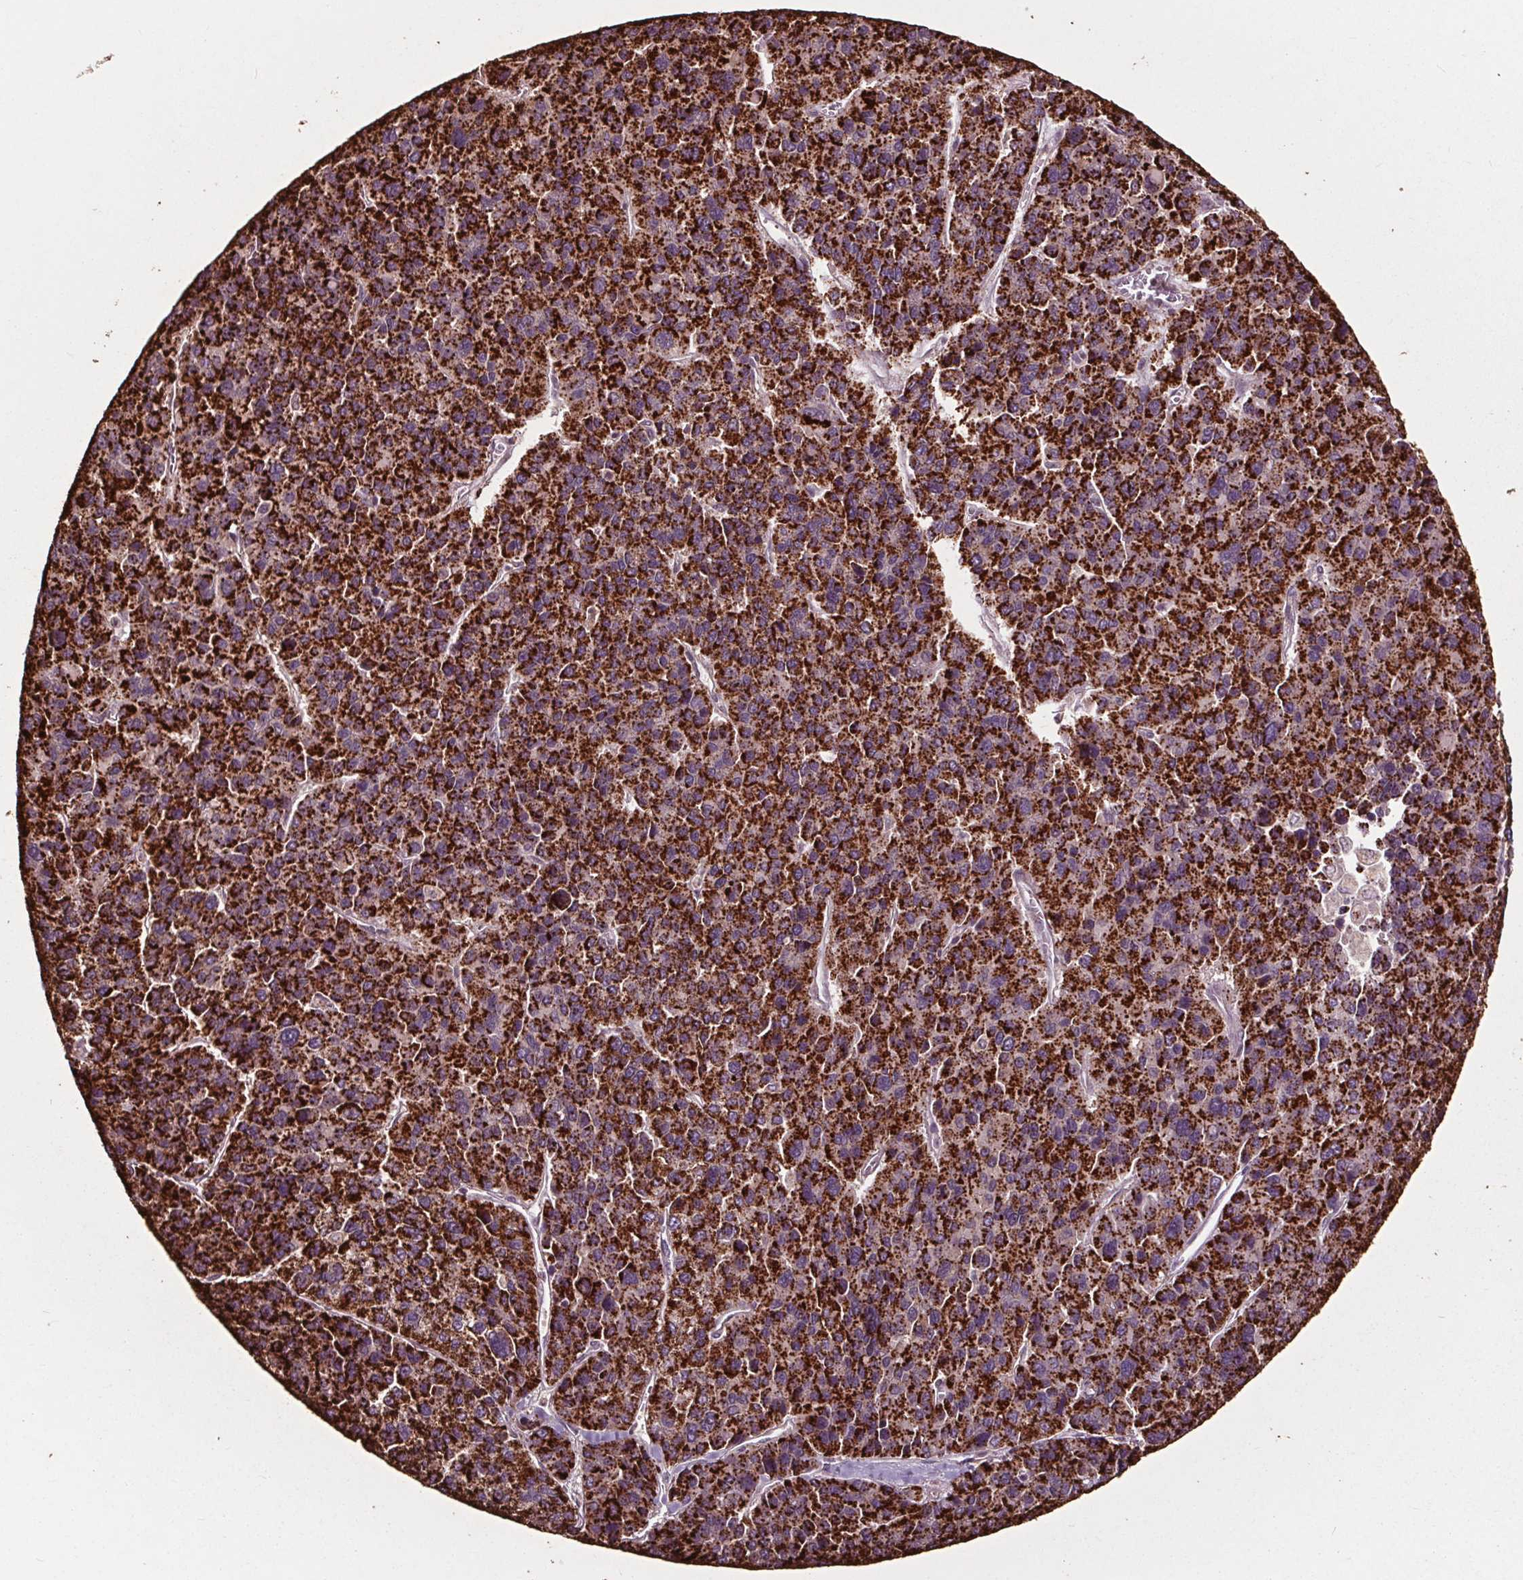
{"staining": {"intensity": "strong", "quantity": ">75%", "location": "cytoplasmic/membranous"}, "tissue": "liver cancer", "cell_type": "Tumor cells", "image_type": "cancer", "snomed": [{"axis": "morphology", "description": "Carcinoma, Hepatocellular, NOS"}, {"axis": "topography", "description": "Liver"}], "caption": "Strong cytoplasmic/membranous positivity is seen in about >75% of tumor cells in hepatocellular carcinoma (liver).", "gene": "CEP95", "patient": {"sex": "female", "age": 41}}